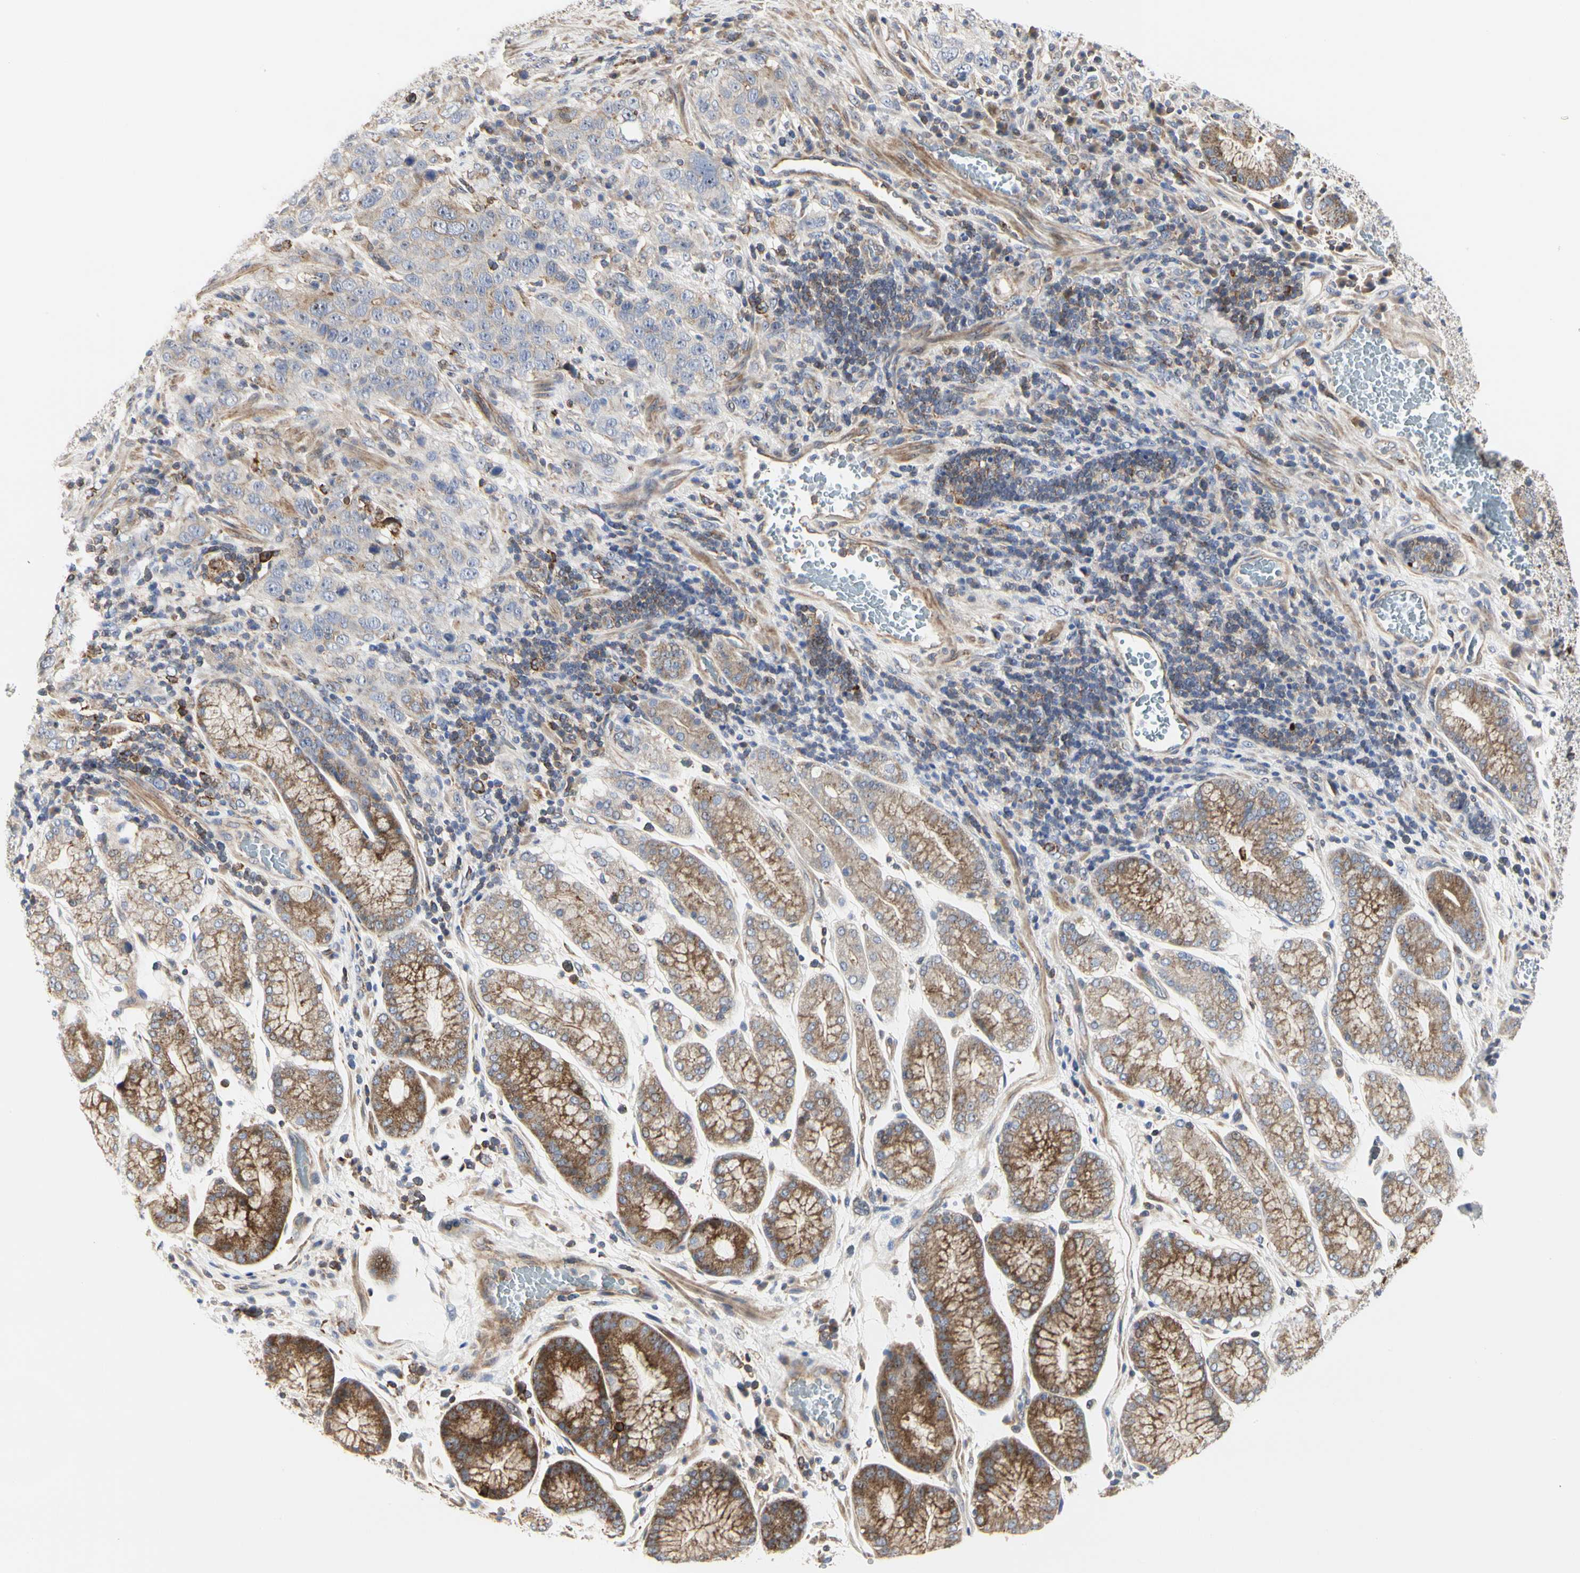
{"staining": {"intensity": "weak", "quantity": "25%-75%", "location": "cytoplasmic/membranous"}, "tissue": "stomach cancer", "cell_type": "Tumor cells", "image_type": "cancer", "snomed": [{"axis": "morphology", "description": "Normal tissue, NOS"}, {"axis": "morphology", "description": "Adenocarcinoma, NOS"}, {"axis": "topography", "description": "Stomach"}], "caption": "Weak cytoplasmic/membranous staining is appreciated in approximately 25%-75% of tumor cells in stomach cancer. (Brightfield microscopy of DAB IHC at high magnification).", "gene": "SHANK2", "patient": {"sex": "male", "age": 48}}